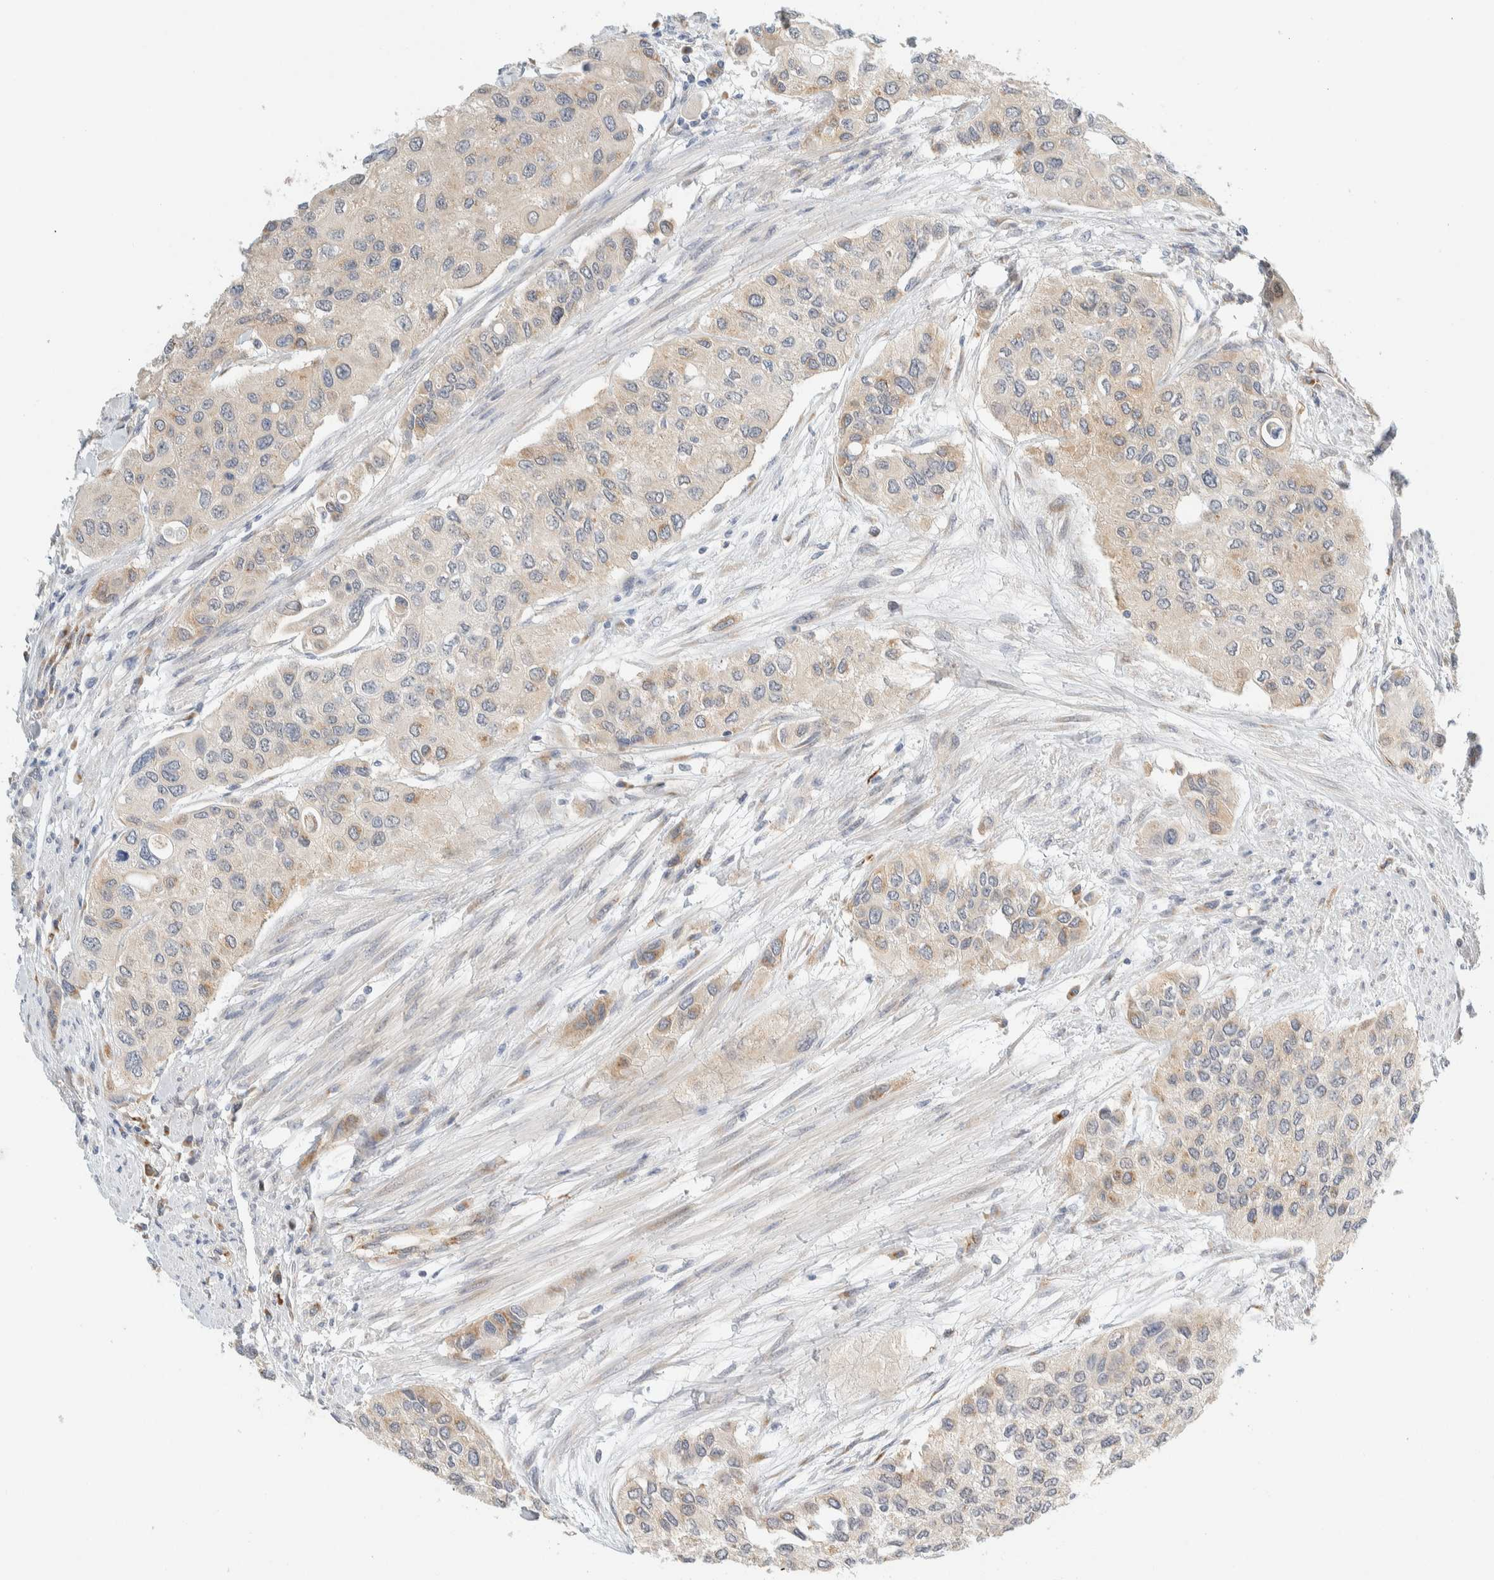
{"staining": {"intensity": "weak", "quantity": "<25%", "location": "cytoplasmic/membranous"}, "tissue": "urothelial cancer", "cell_type": "Tumor cells", "image_type": "cancer", "snomed": [{"axis": "morphology", "description": "Urothelial carcinoma, High grade"}, {"axis": "topography", "description": "Urinary bladder"}], "caption": "Tumor cells show no significant positivity in urothelial carcinoma (high-grade).", "gene": "TMEM184B", "patient": {"sex": "female", "age": 56}}